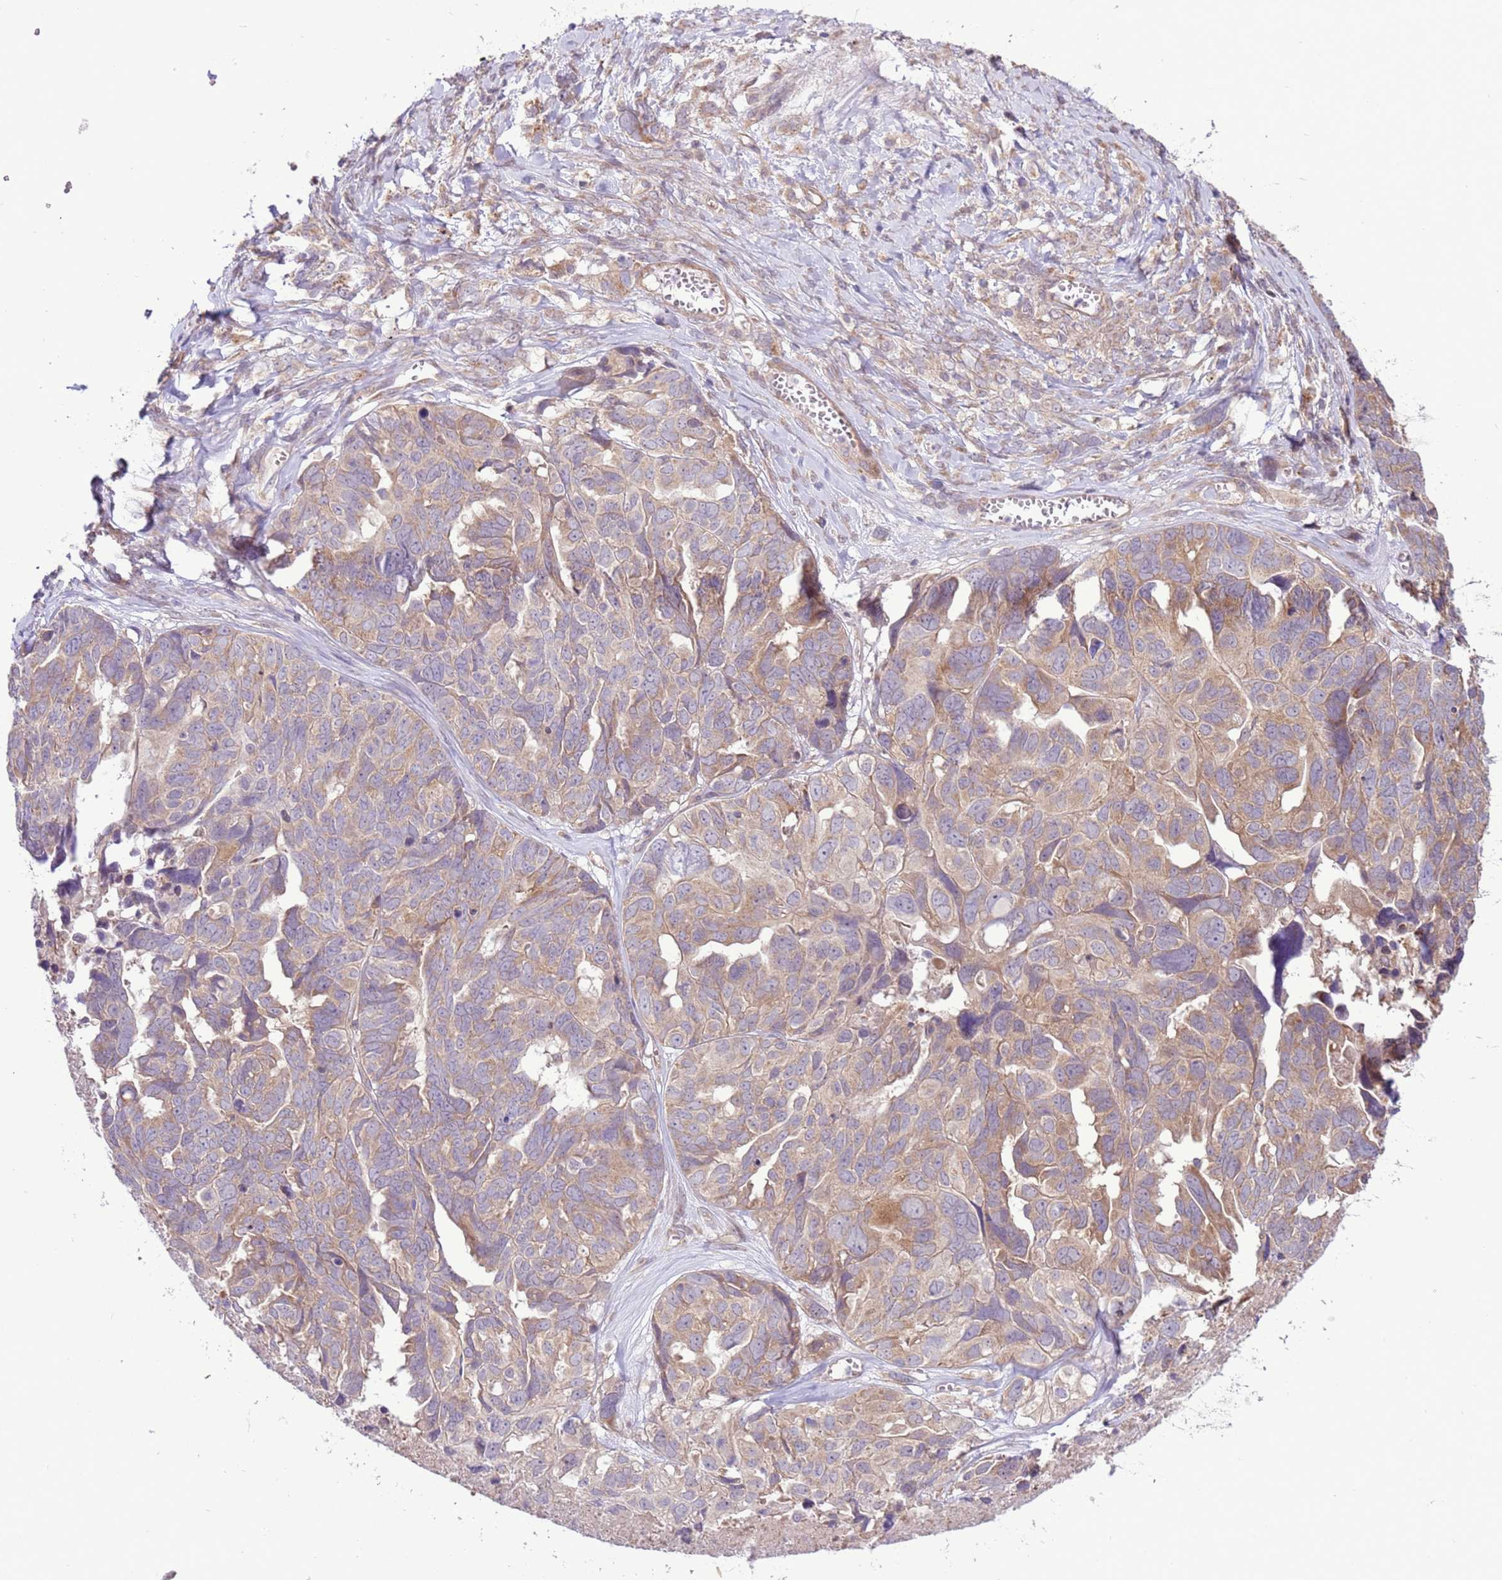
{"staining": {"intensity": "moderate", "quantity": "<25%", "location": "cytoplasmic/membranous"}, "tissue": "ovarian cancer", "cell_type": "Tumor cells", "image_type": "cancer", "snomed": [{"axis": "morphology", "description": "Cystadenocarcinoma, serous, NOS"}, {"axis": "topography", "description": "Ovary"}], "caption": "IHC micrograph of neoplastic tissue: serous cystadenocarcinoma (ovarian) stained using immunohistochemistry (IHC) reveals low levels of moderate protein expression localized specifically in the cytoplasmic/membranous of tumor cells, appearing as a cytoplasmic/membranous brown color.", "gene": "SCARA3", "patient": {"sex": "female", "age": 79}}